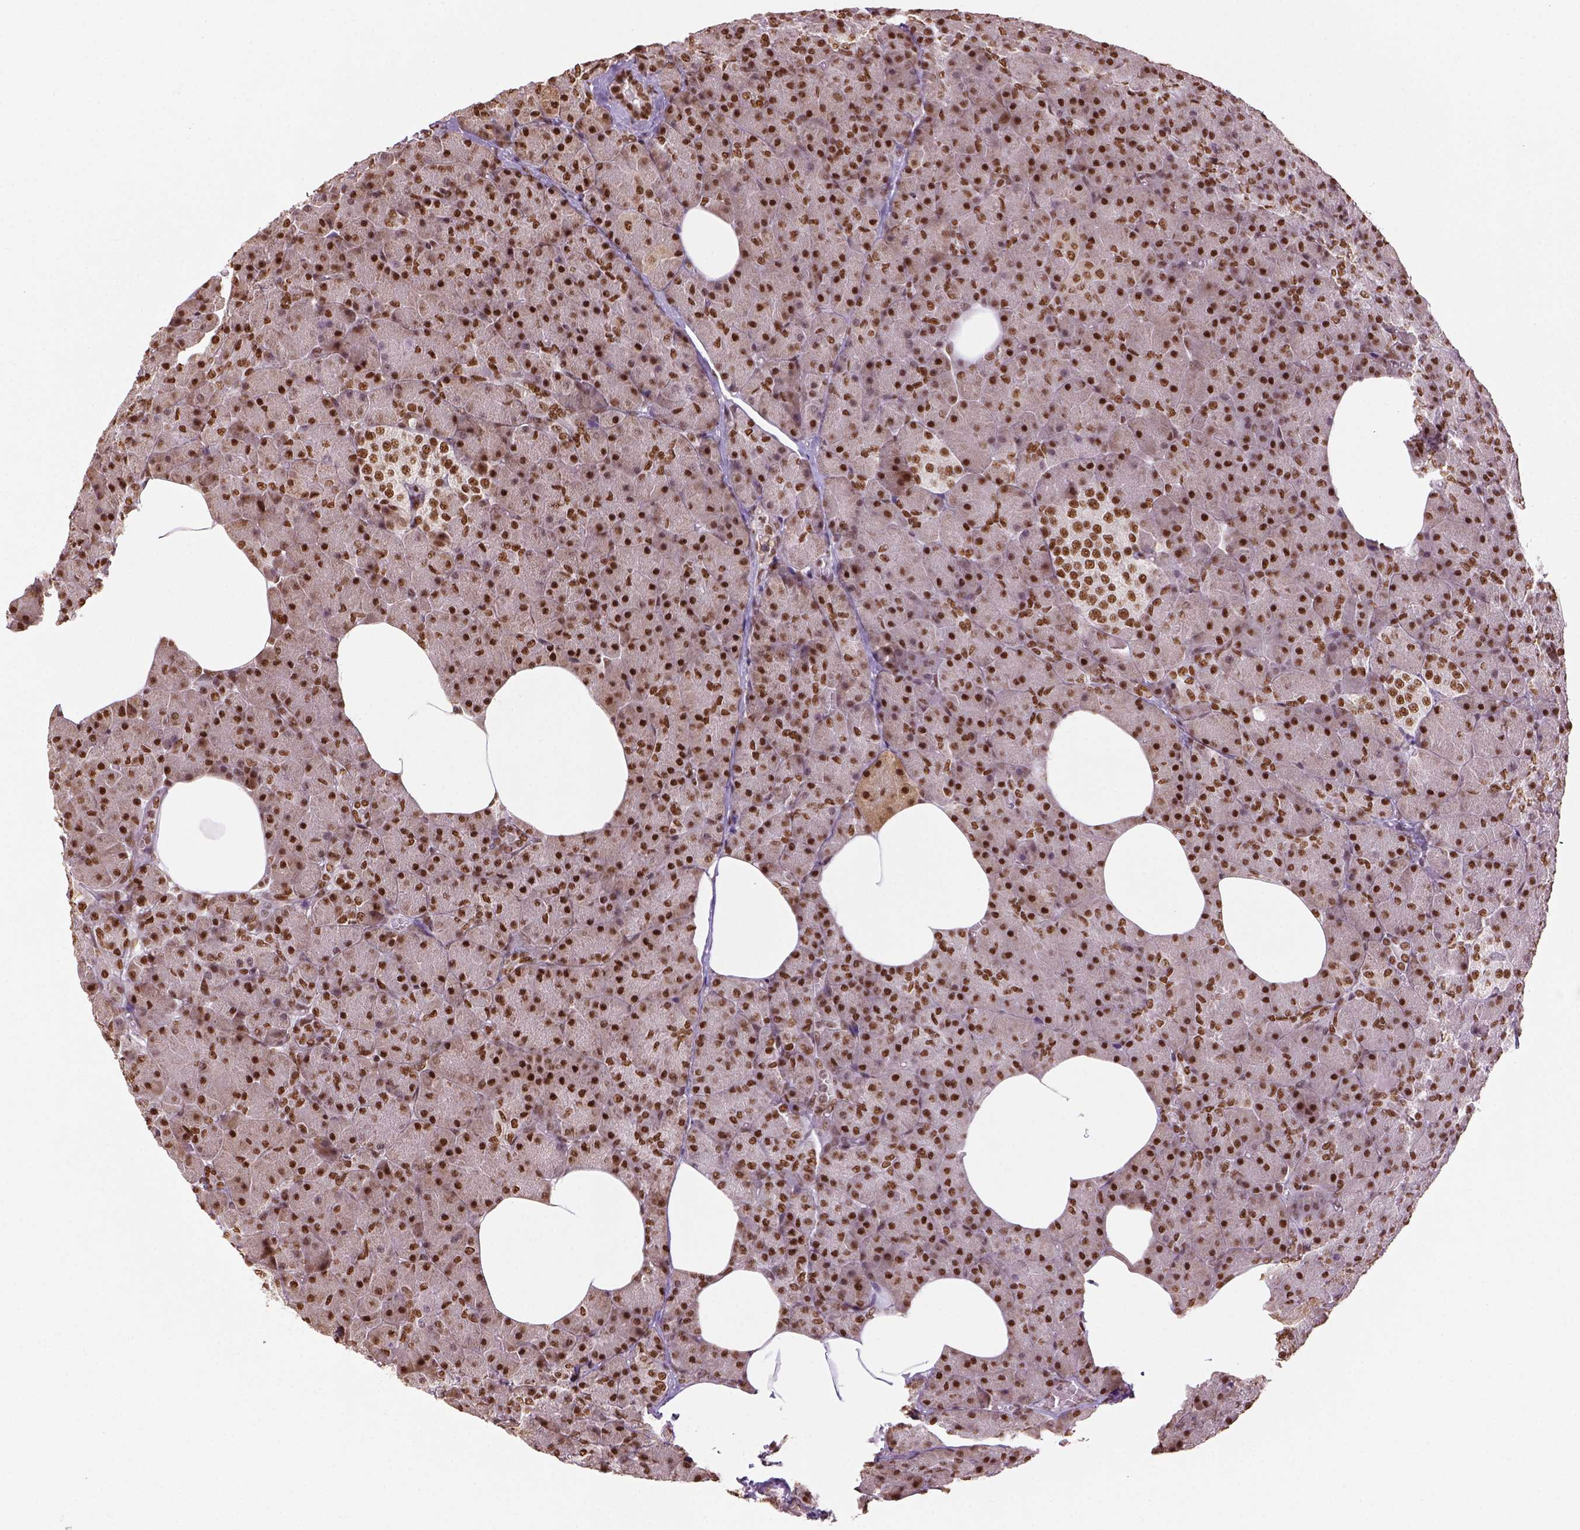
{"staining": {"intensity": "strong", "quantity": ">75%", "location": "nuclear"}, "tissue": "pancreas", "cell_type": "Exocrine glandular cells", "image_type": "normal", "snomed": [{"axis": "morphology", "description": "Normal tissue, NOS"}, {"axis": "topography", "description": "Pancreas"}], "caption": "Pancreas stained for a protein exhibits strong nuclear positivity in exocrine glandular cells. The staining was performed using DAB, with brown indicating positive protein expression. Nuclei are stained blue with hematoxylin.", "gene": "CCAR1", "patient": {"sex": "female", "age": 45}}